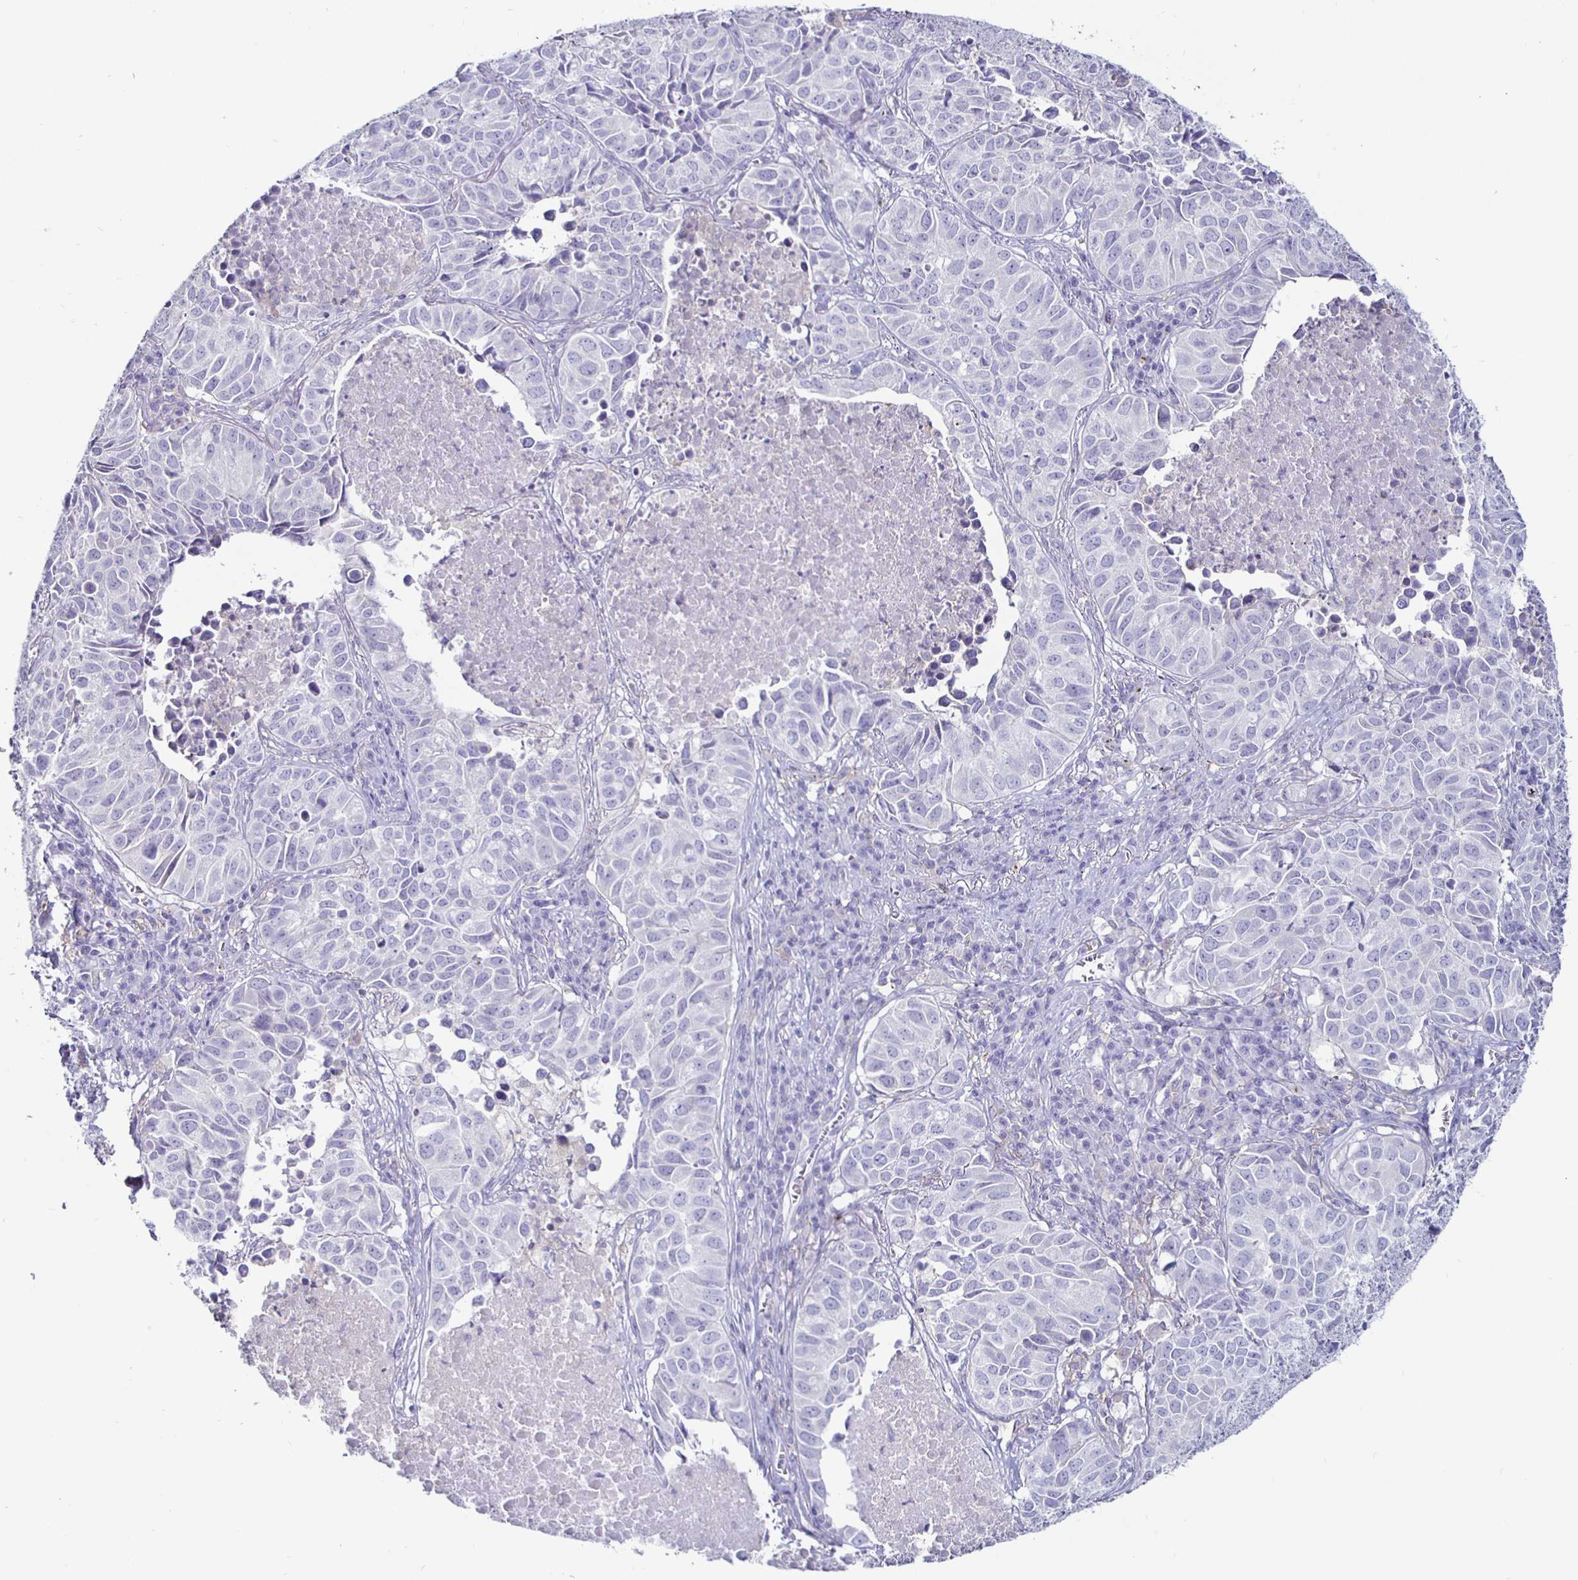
{"staining": {"intensity": "negative", "quantity": "none", "location": "none"}, "tissue": "lung cancer", "cell_type": "Tumor cells", "image_type": "cancer", "snomed": [{"axis": "morphology", "description": "Adenocarcinoma, NOS"}, {"axis": "topography", "description": "Lung"}], "caption": "This is a image of immunohistochemistry staining of lung adenocarcinoma, which shows no positivity in tumor cells. The staining was performed using DAB to visualize the protein expression in brown, while the nuclei were stained in blue with hematoxylin (Magnification: 20x).", "gene": "SIRPA", "patient": {"sex": "female", "age": 50}}